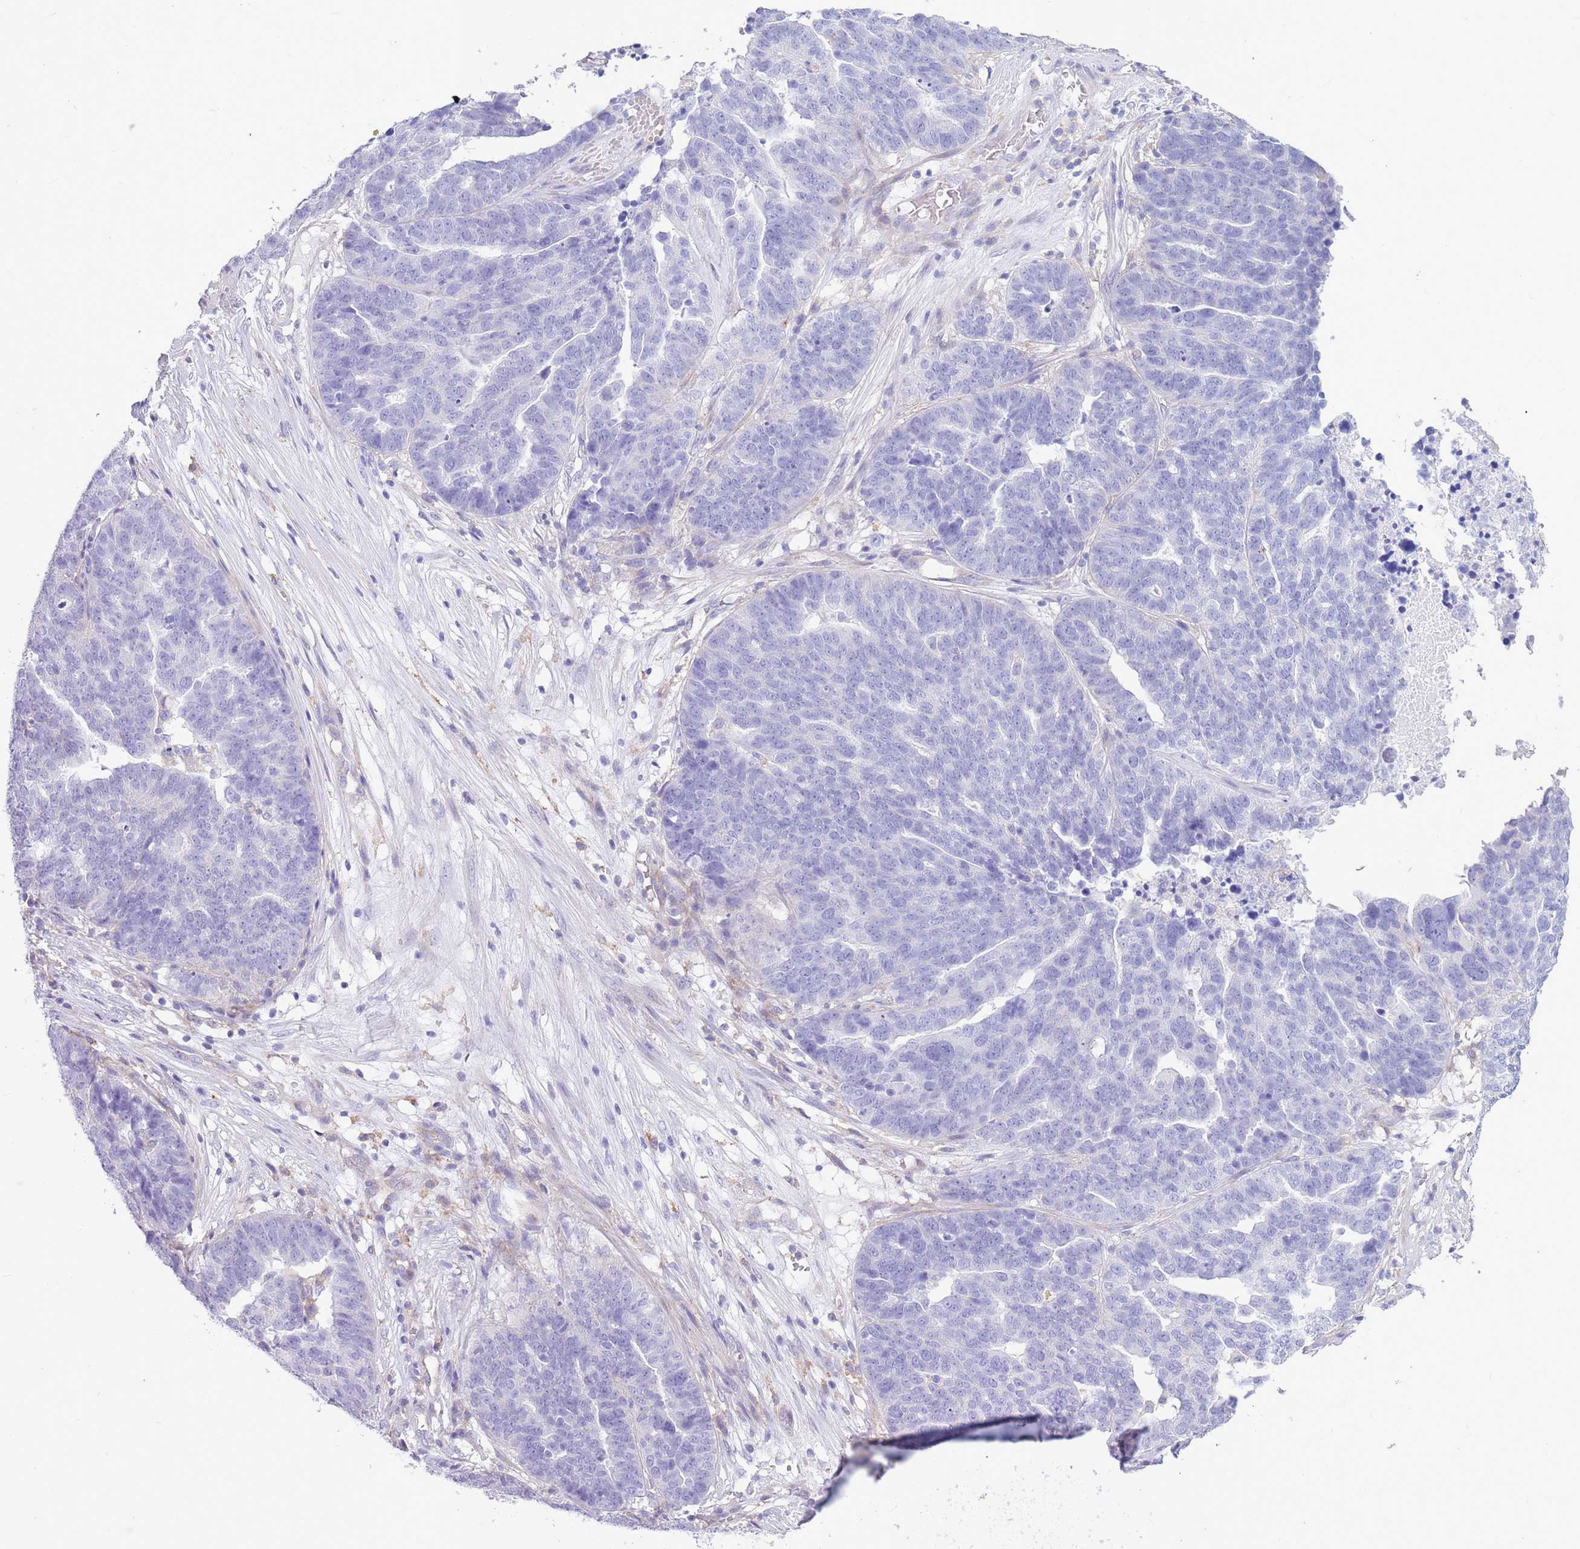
{"staining": {"intensity": "negative", "quantity": "none", "location": "none"}, "tissue": "ovarian cancer", "cell_type": "Tumor cells", "image_type": "cancer", "snomed": [{"axis": "morphology", "description": "Cystadenocarcinoma, serous, NOS"}, {"axis": "topography", "description": "Ovary"}], "caption": "Tumor cells show no significant protein staining in serous cystadenocarcinoma (ovarian).", "gene": "SNX6", "patient": {"sex": "female", "age": 59}}